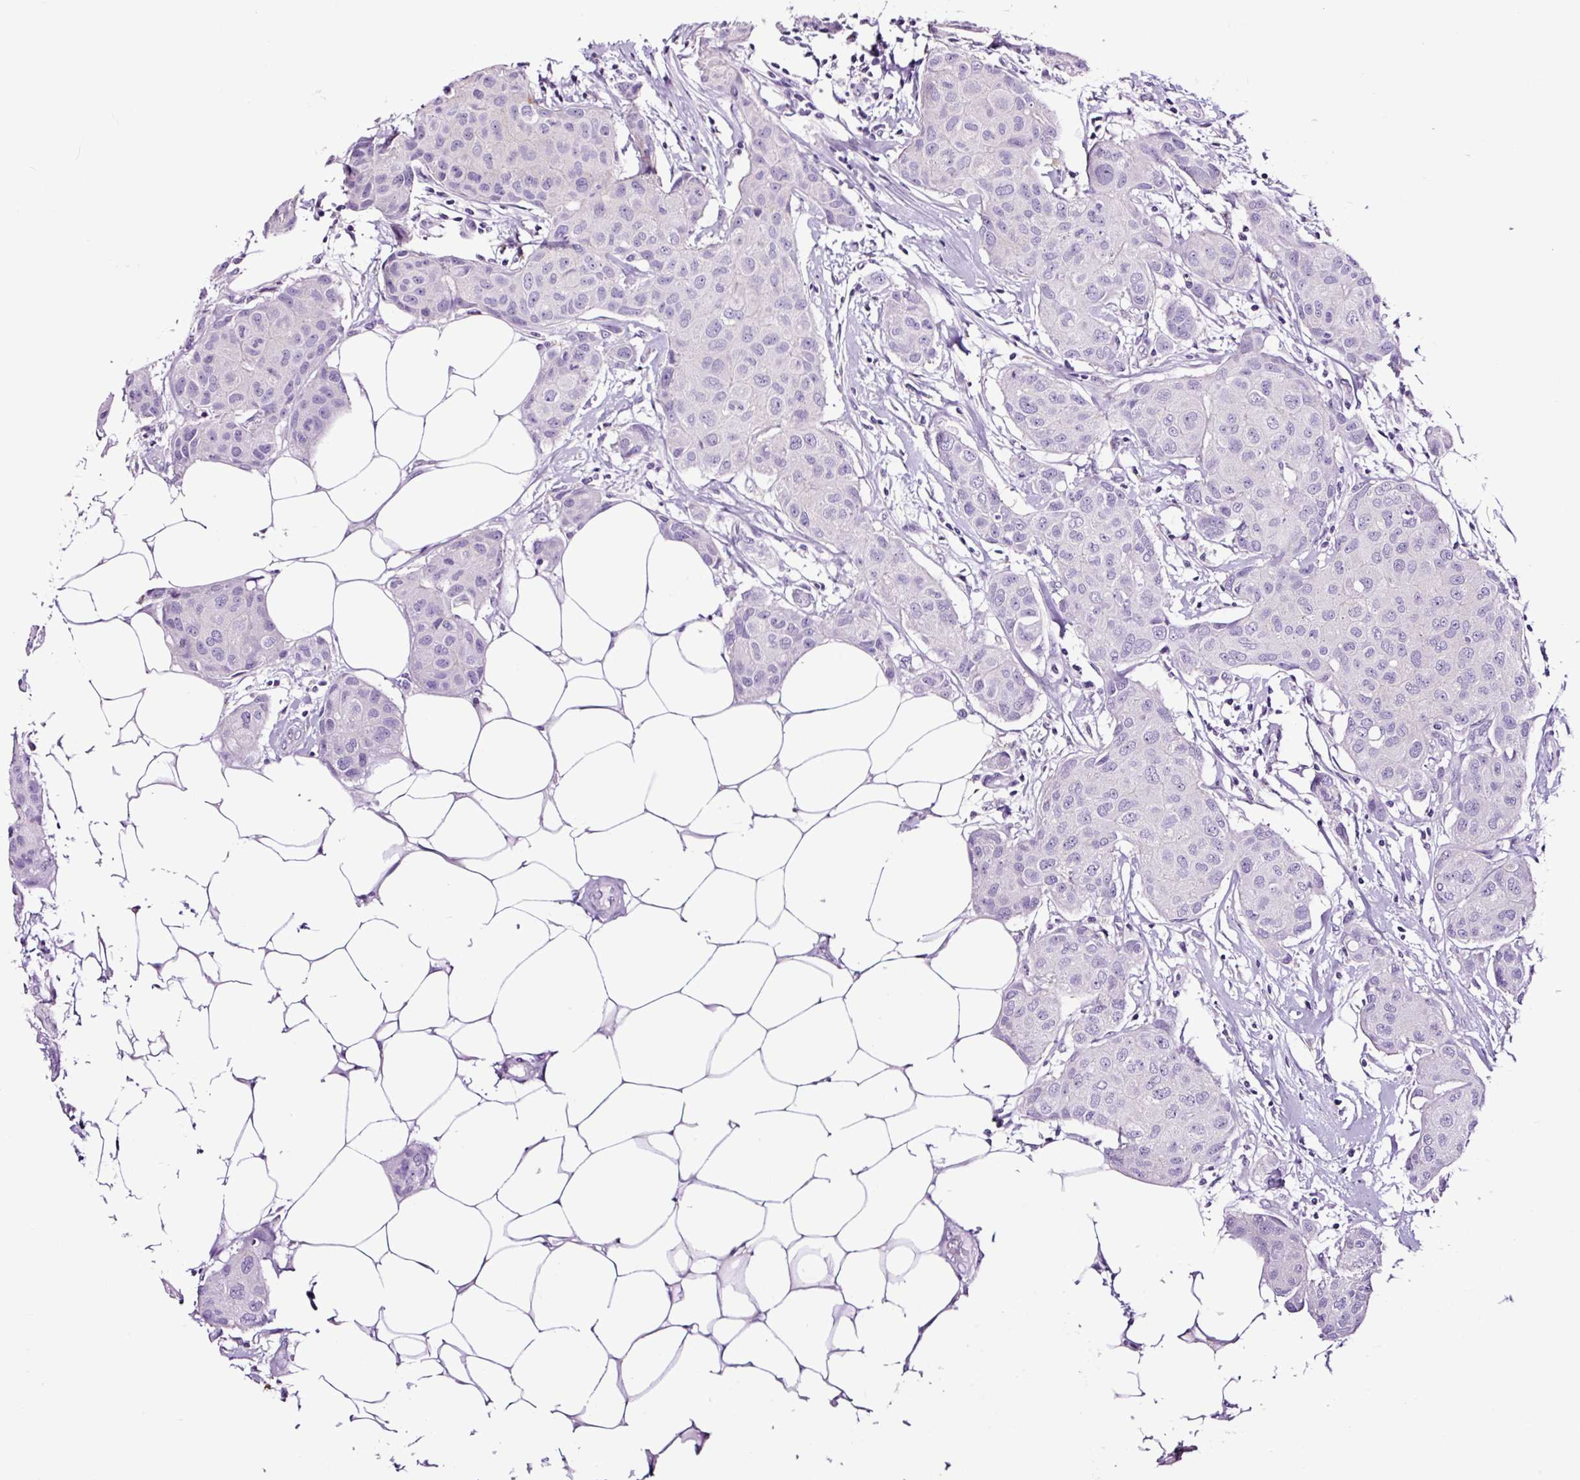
{"staining": {"intensity": "negative", "quantity": "none", "location": "none"}, "tissue": "breast cancer", "cell_type": "Tumor cells", "image_type": "cancer", "snomed": [{"axis": "morphology", "description": "Duct carcinoma"}, {"axis": "topography", "description": "Breast"}, {"axis": "topography", "description": "Lymph node"}], "caption": "Tumor cells are negative for brown protein staining in breast cancer (intraductal carcinoma). Nuclei are stained in blue.", "gene": "FBXL7", "patient": {"sex": "female", "age": 80}}